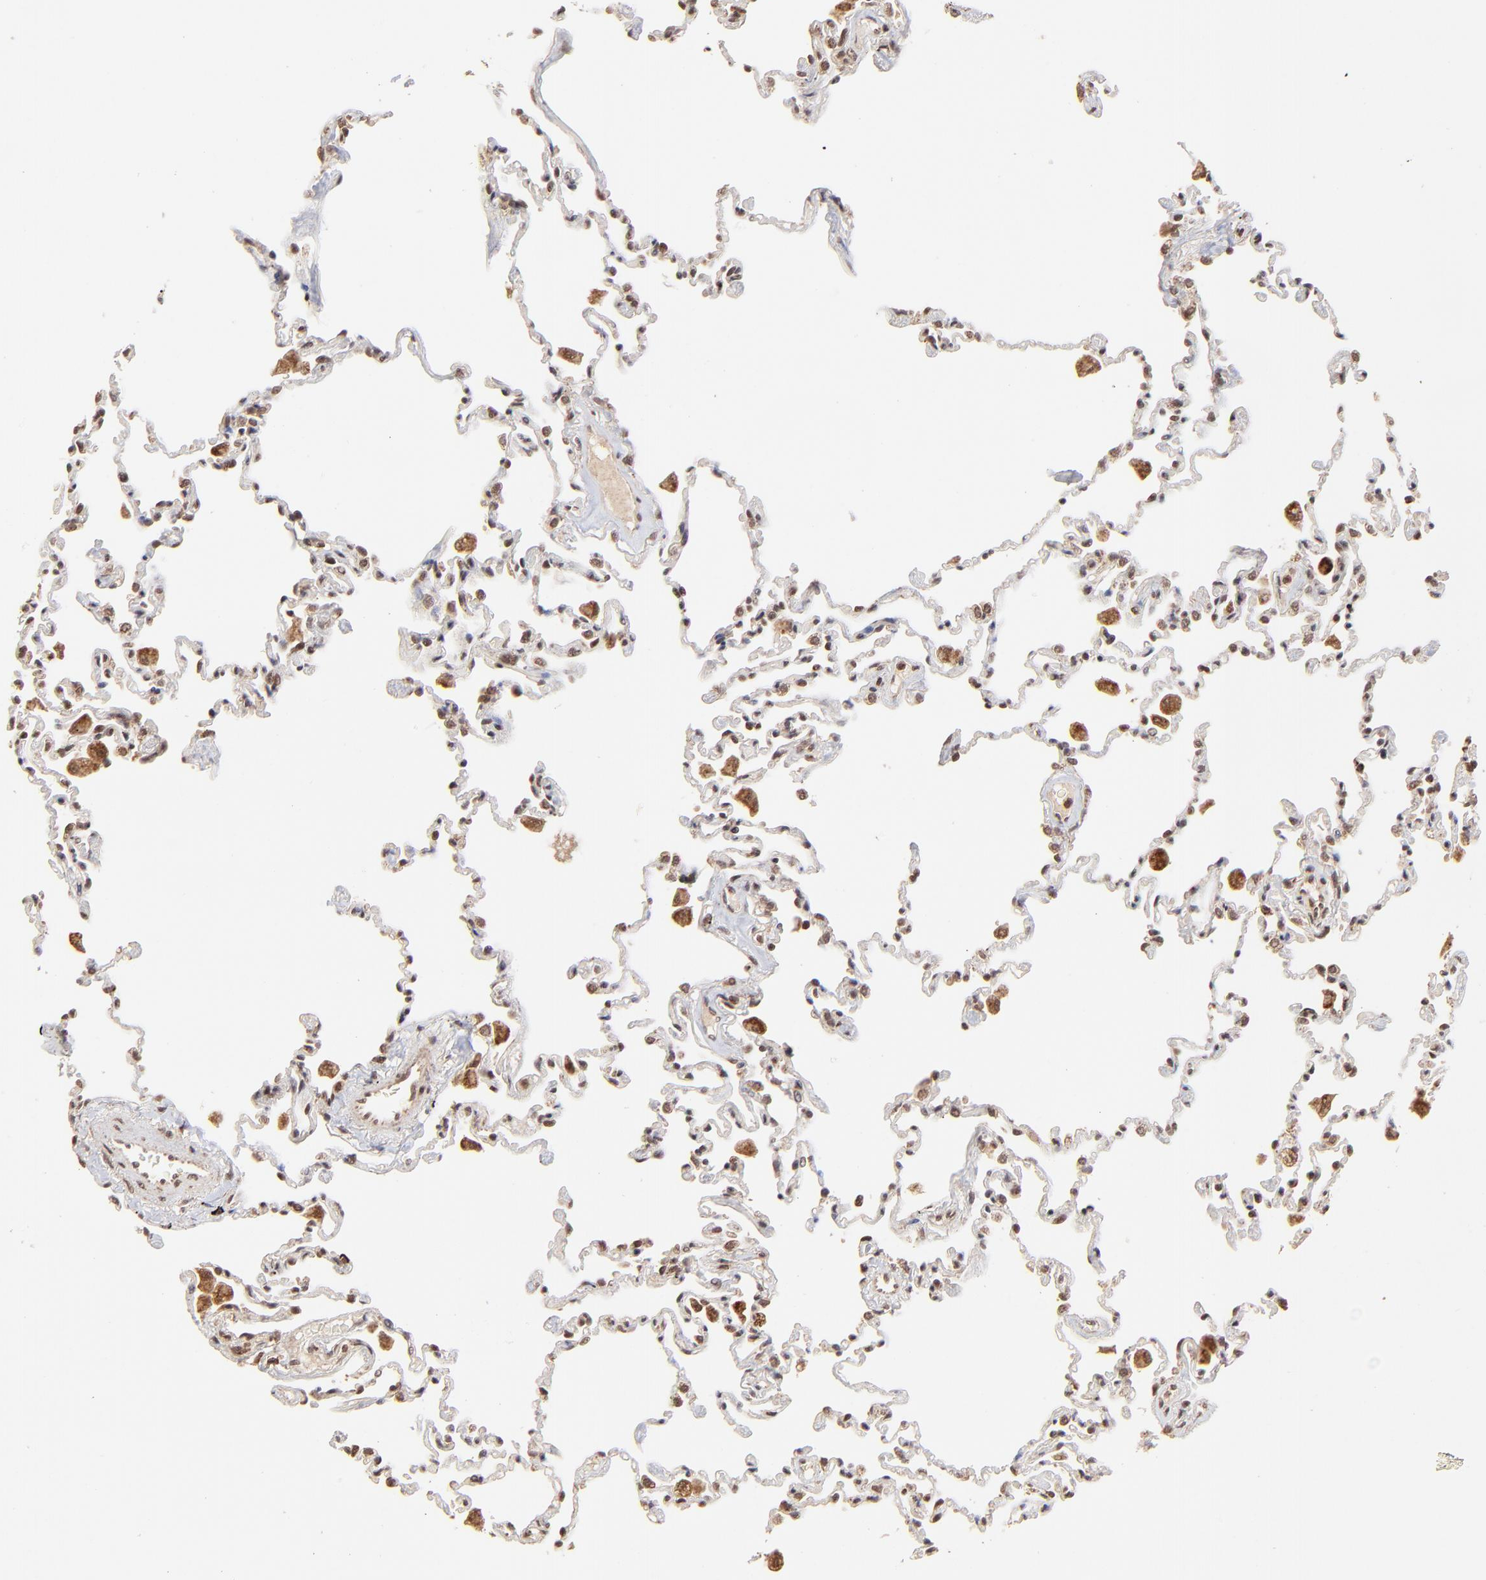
{"staining": {"intensity": "moderate", "quantity": "25%-75%", "location": "cytoplasmic/membranous"}, "tissue": "lung", "cell_type": "Alveolar cells", "image_type": "normal", "snomed": [{"axis": "morphology", "description": "Normal tissue, NOS"}, {"axis": "topography", "description": "Lung"}], "caption": "Protein staining of benign lung reveals moderate cytoplasmic/membranous staining in about 25%-75% of alveolar cells.", "gene": "MED15", "patient": {"sex": "male", "age": 59}}